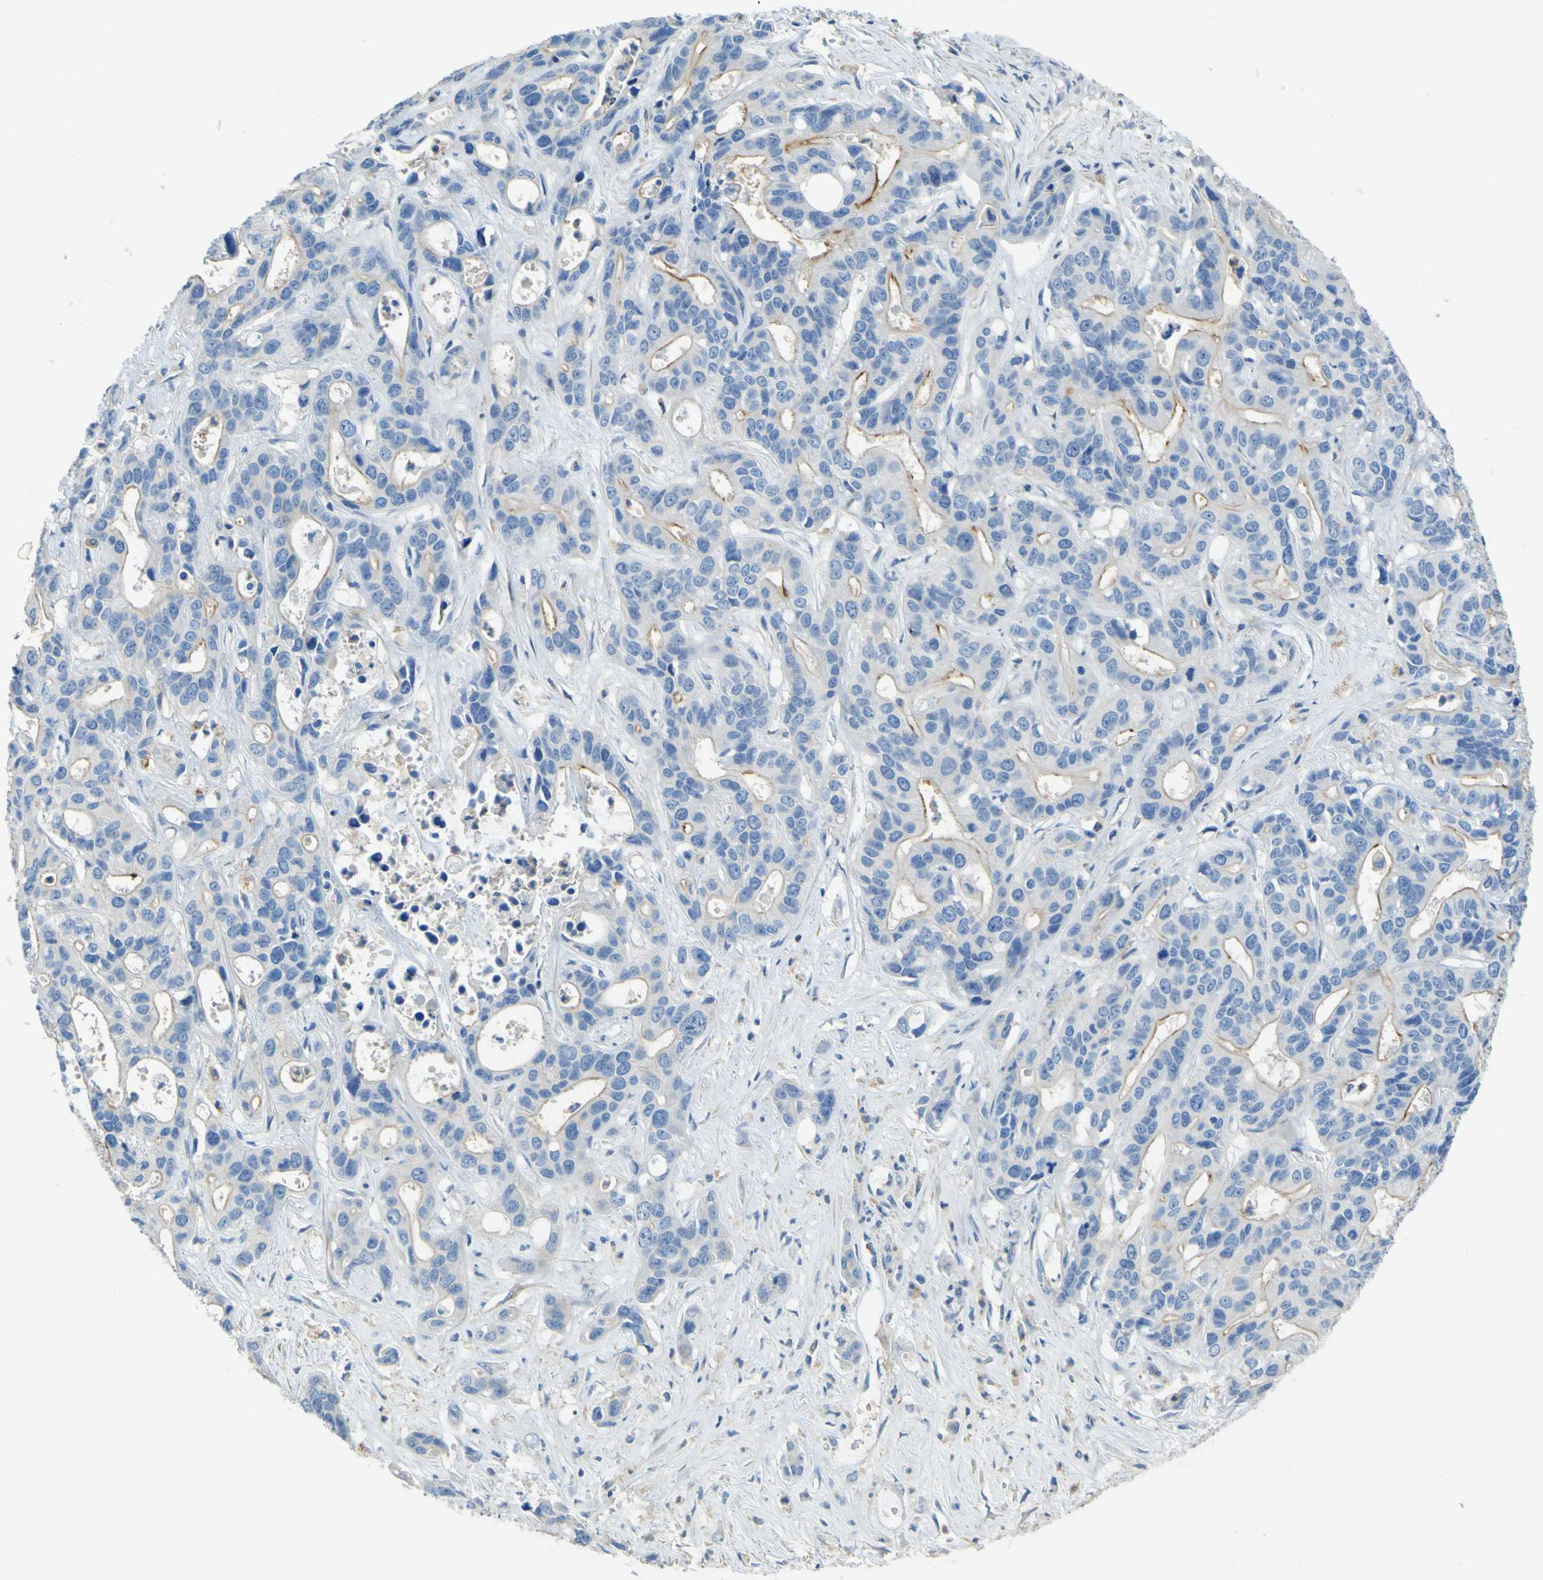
{"staining": {"intensity": "moderate", "quantity": "25%-75%", "location": "cytoplasmic/membranous"}, "tissue": "liver cancer", "cell_type": "Tumor cells", "image_type": "cancer", "snomed": [{"axis": "morphology", "description": "Cholangiocarcinoma"}, {"axis": "topography", "description": "Liver"}], "caption": "Liver cancer (cholangiocarcinoma) stained for a protein demonstrates moderate cytoplasmic/membranous positivity in tumor cells.", "gene": "OGN", "patient": {"sex": "female", "age": 65}}